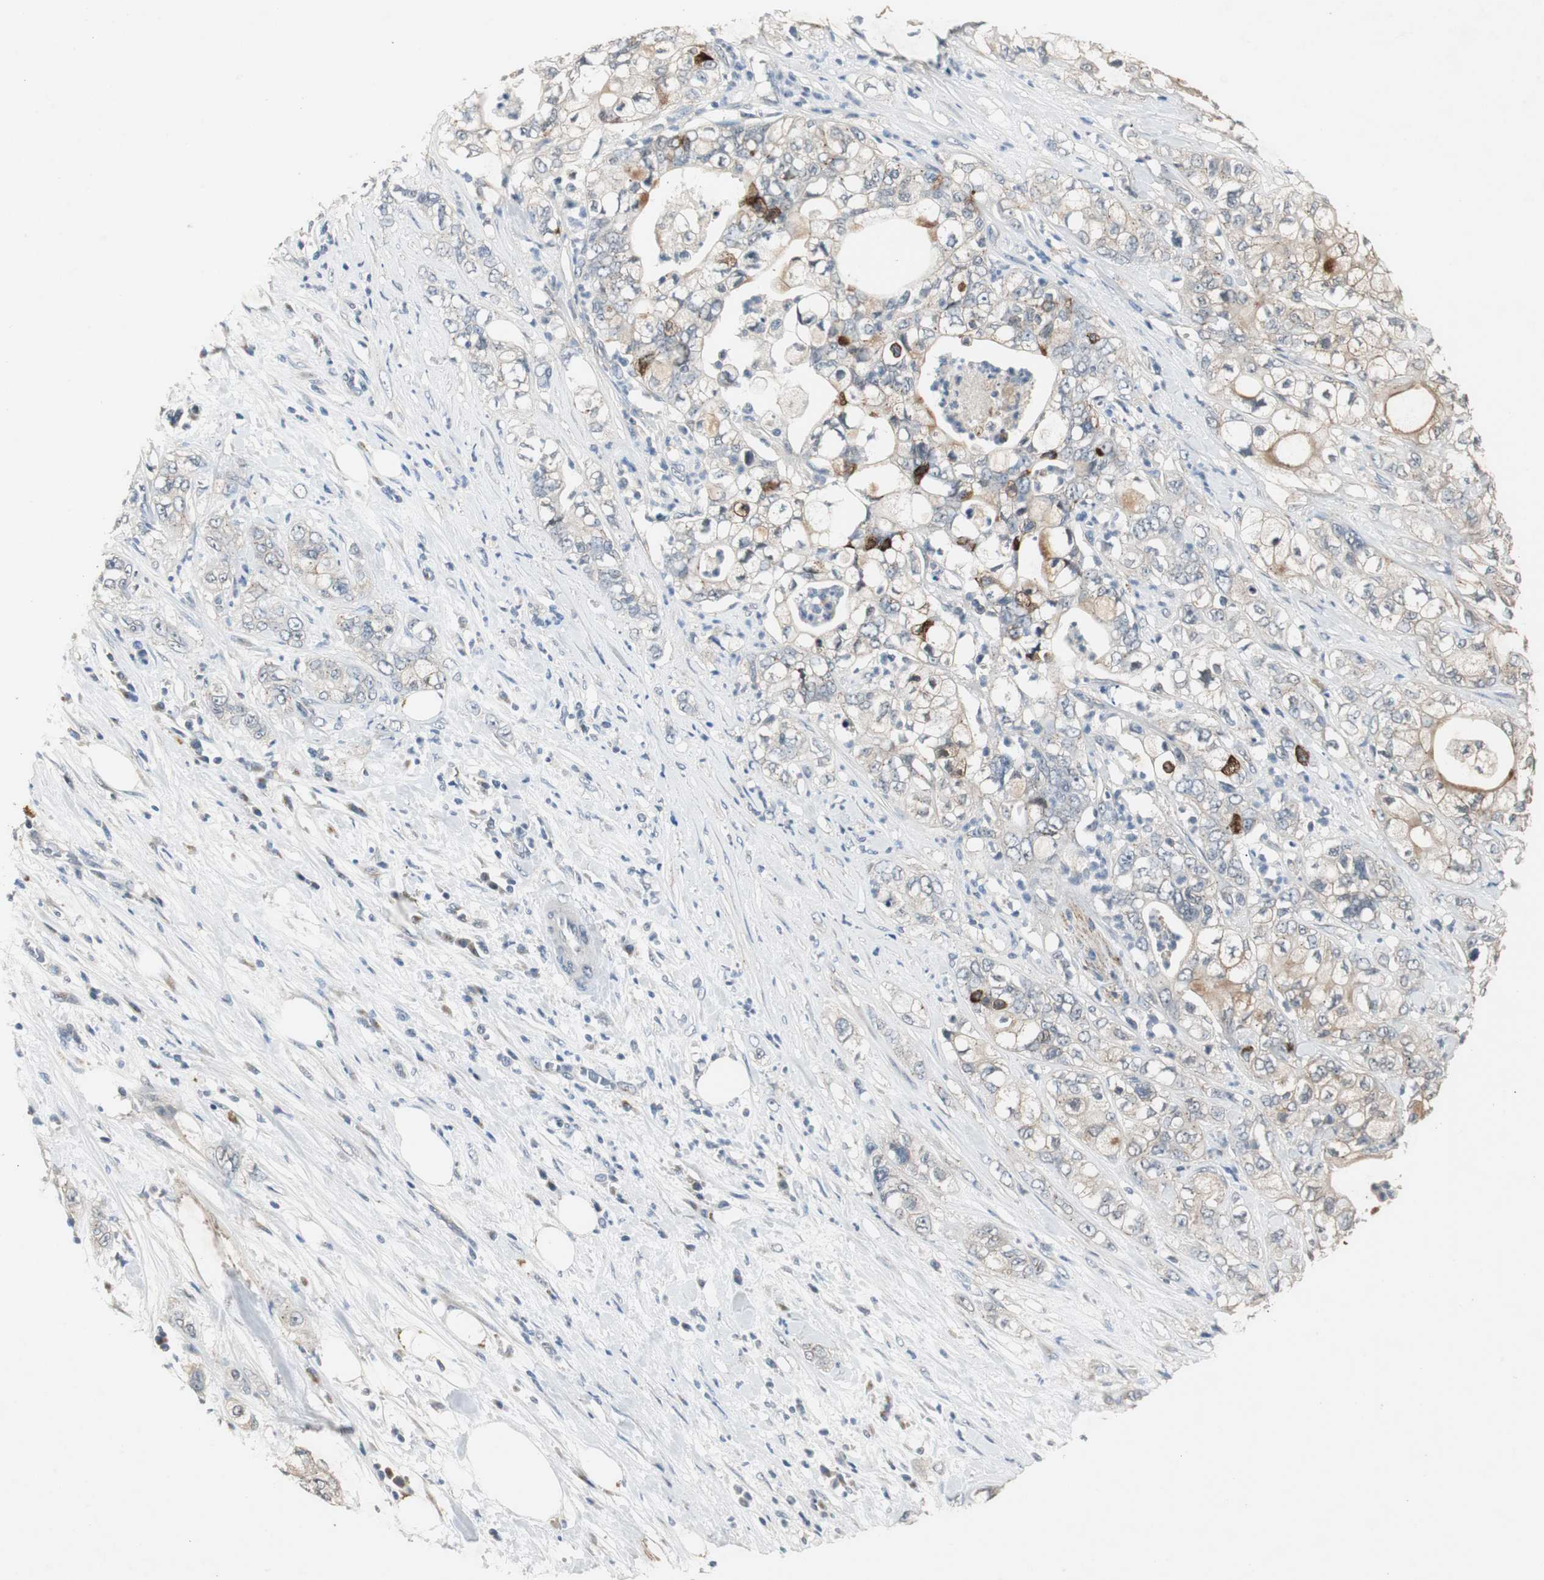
{"staining": {"intensity": "weak", "quantity": "<25%", "location": "cytoplasmic/membranous"}, "tissue": "pancreatic cancer", "cell_type": "Tumor cells", "image_type": "cancer", "snomed": [{"axis": "morphology", "description": "Adenocarcinoma, NOS"}, {"axis": "topography", "description": "Pancreas"}], "caption": "Tumor cells show no significant staining in adenocarcinoma (pancreatic).", "gene": "PTPRN2", "patient": {"sex": "male", "age": 70}}